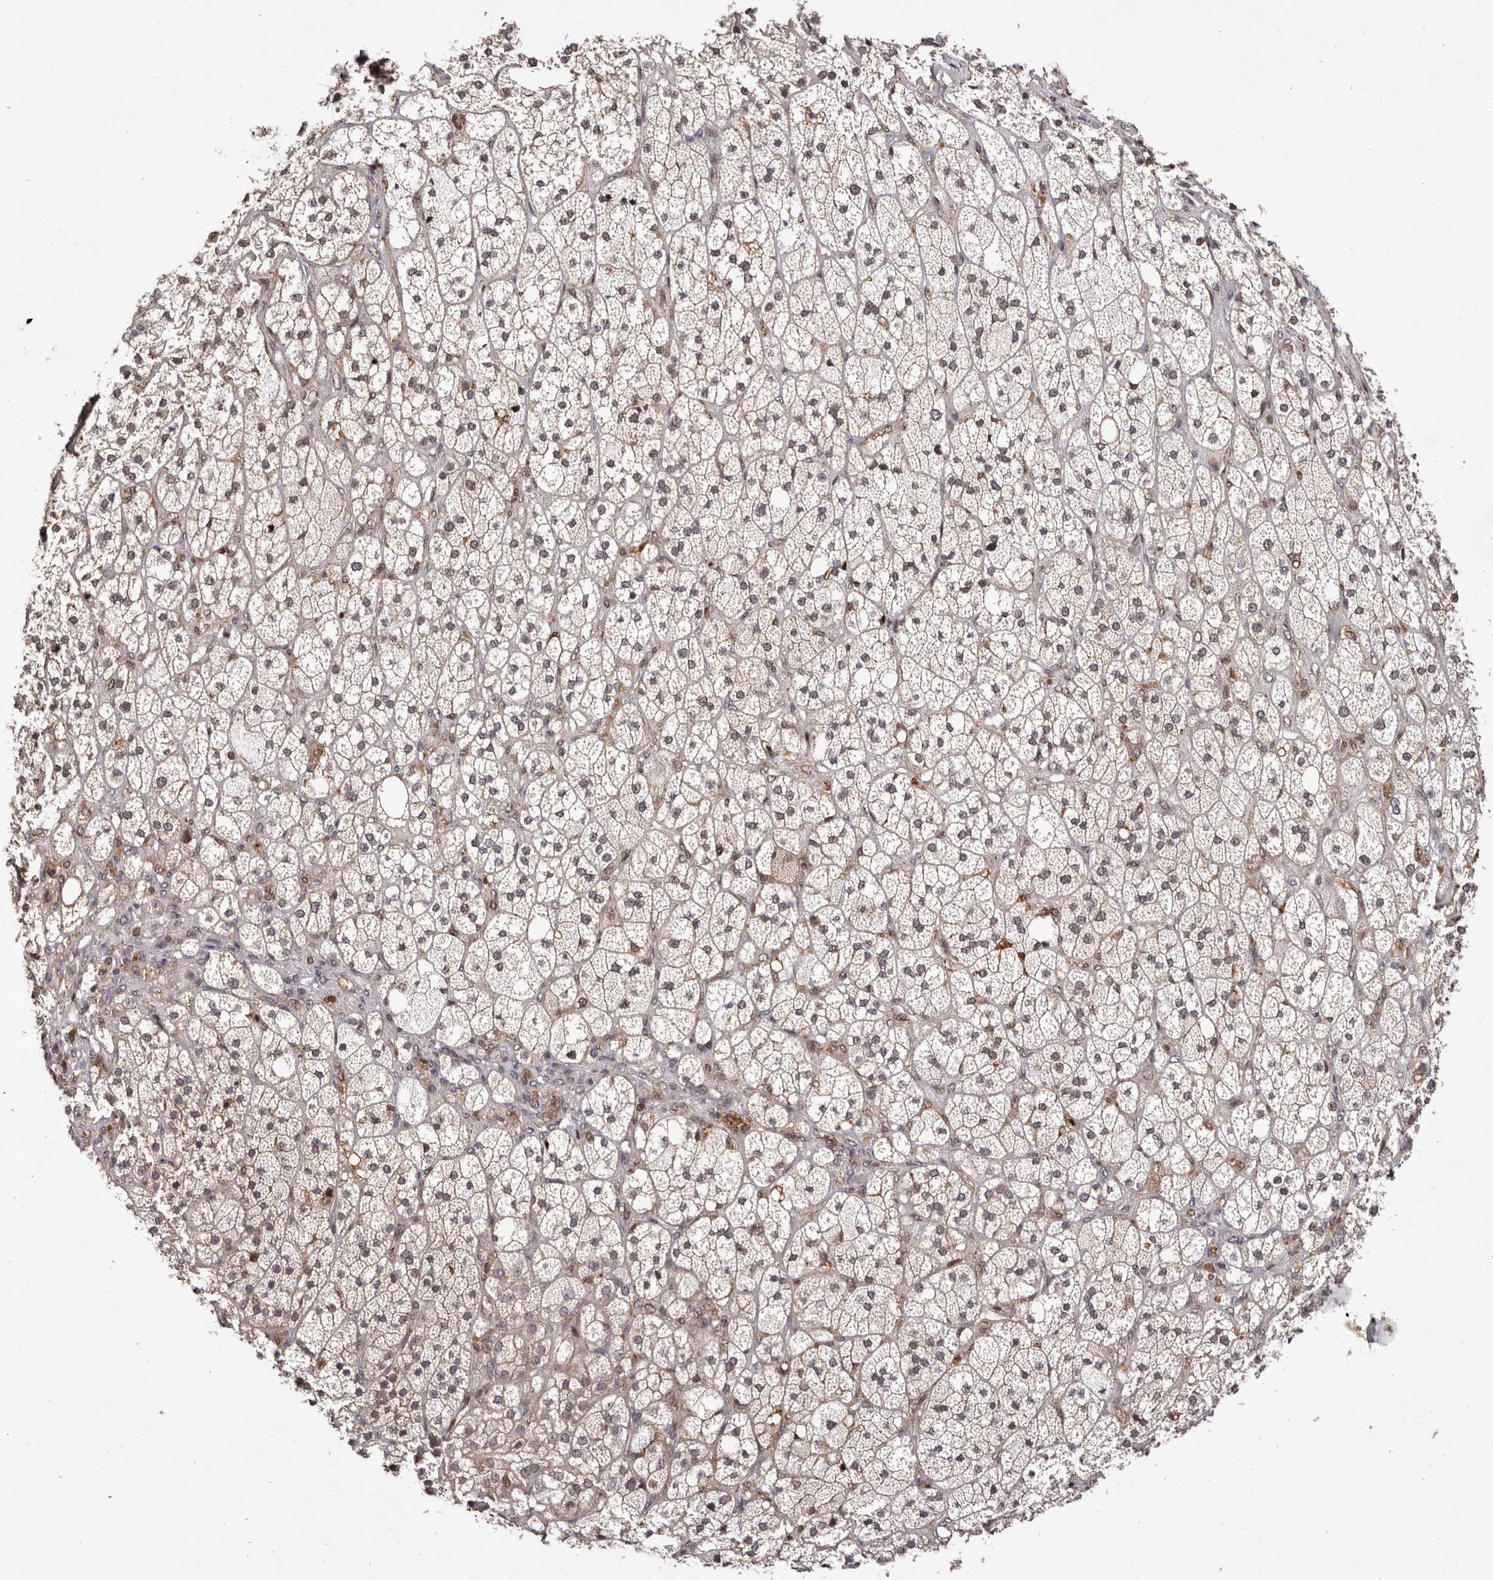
{"staining": {"intensity": "moderate", "quantity": "25%-75%", "location": "cytoplasmic/membranous,nuclear"}, "tissue": "adrenal gland", "cell_type": "Glandular cells", "image_type": "normal", "snomed": [{"axis": "morphology", "description": "Normal tissue, NOS"}, {"axis": "topography", "description": "Adrenal gland"}], "caption": "Brown immunohistochemical staining in benign adrenal gland displays moderate cytoplasmic/membranous,nuclear expression in approximately 25%-75% of glandular cells. Using DAB (brown) and hematoxylin (blue) stains, captured at high magnification using brightfield microscopy.", "gene": "FBXO5", "patient": {"sex": "male", "age": 61}}